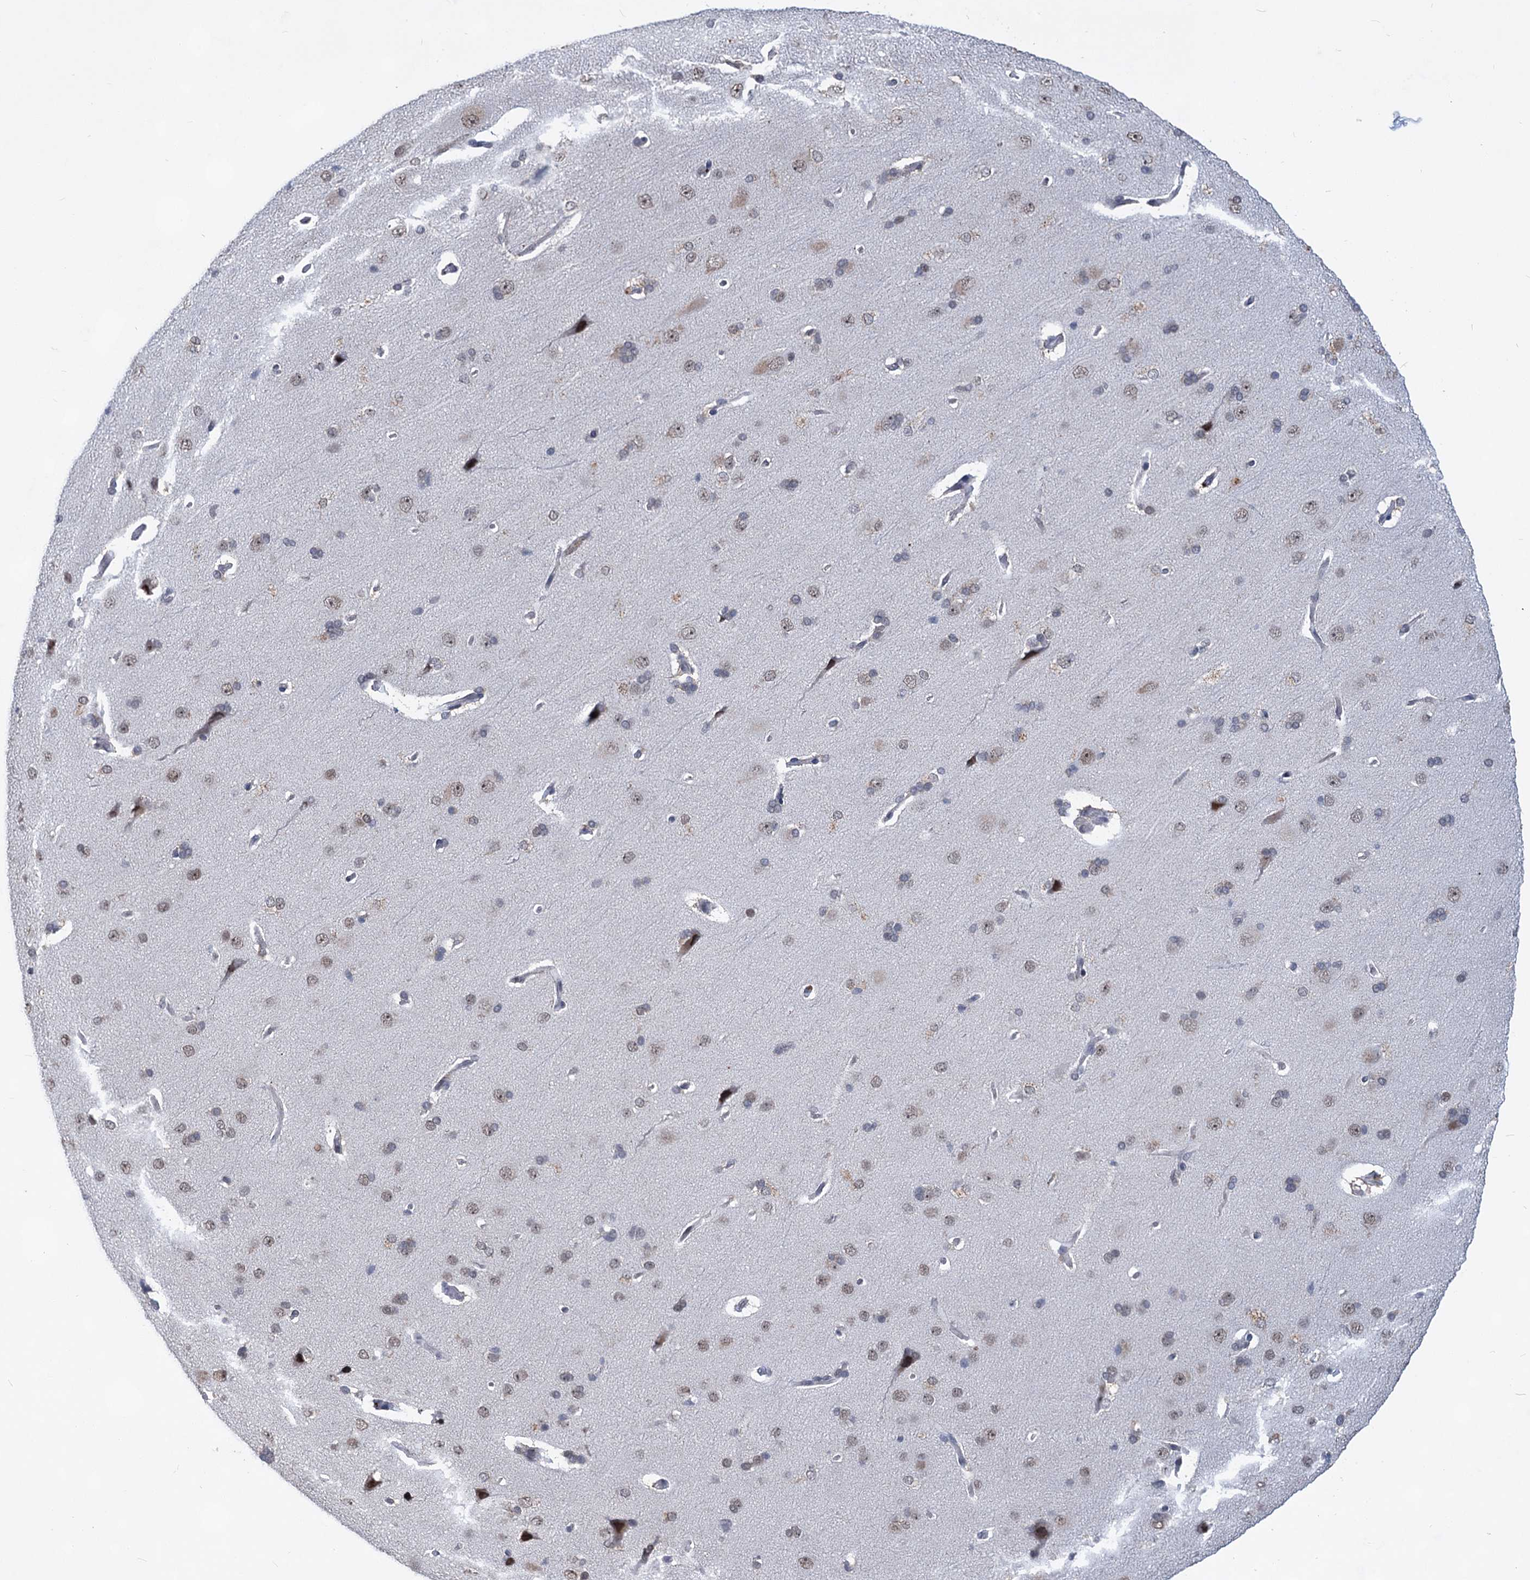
{"staining": {"intensity": "negative", "quantity": "none", "location": "none"}, "tissue": "cerebral cortex", "cell_type": "Endothelial cells", "image_type": "normal", "snomed": [{"axis": "morphology", "description": "Normal tissue, NOS"}, {"axis": "topography", "description": "Cerebral cortex"}], "caption": "Histopathology image shows no significant protein positivity in endothelial cells of normal cerebral cortex. Brightfield microscopy of IHC stained with DAB (brown) and hematoxylin (blue), captured at high magnification.", "gene": "MON2", "patient": {"sex": "male", "age": 62}}